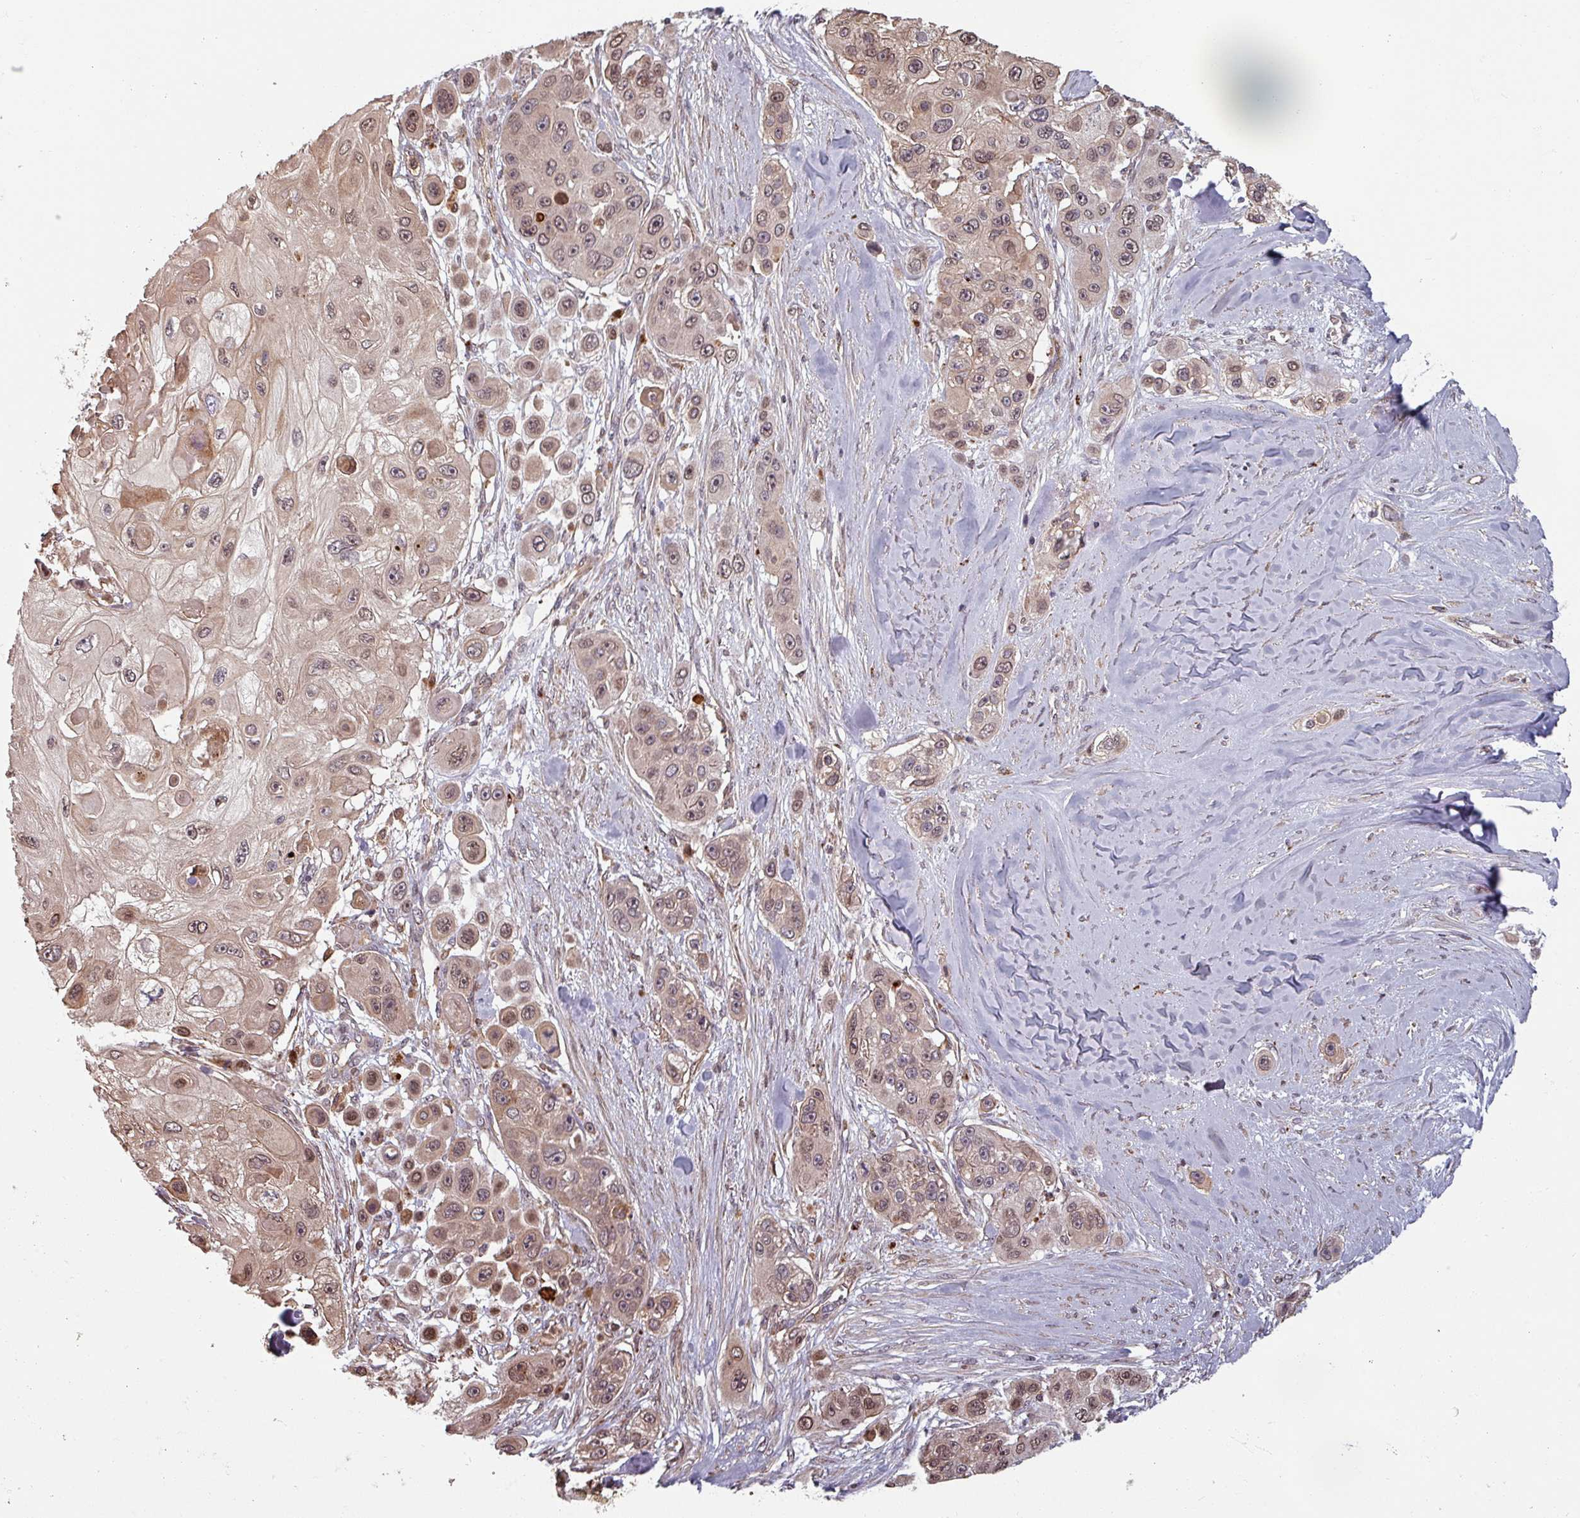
{"staining": {"intensity": "moderate", "quantity": "25%-75%", "location": "cytoplasmic/membranous,nuclear"}, "tissue": "skin cancer", "cell_type": "Tumor cells", "image_type": "cancer", "snomed": [{"axis": "morphology", "description": "Squamous cell carcinoma, NOS"}, {"axis": "topography", "description": "Skin"}], "caption": "Skin cancer stained with a brown dye reveals moderate cytoplasmic/membranous and nuclear positive staining in approximately 25%-75% of tumor cells.", "gene": "EID1", "patient": {"sex": "male", "age": 67}}